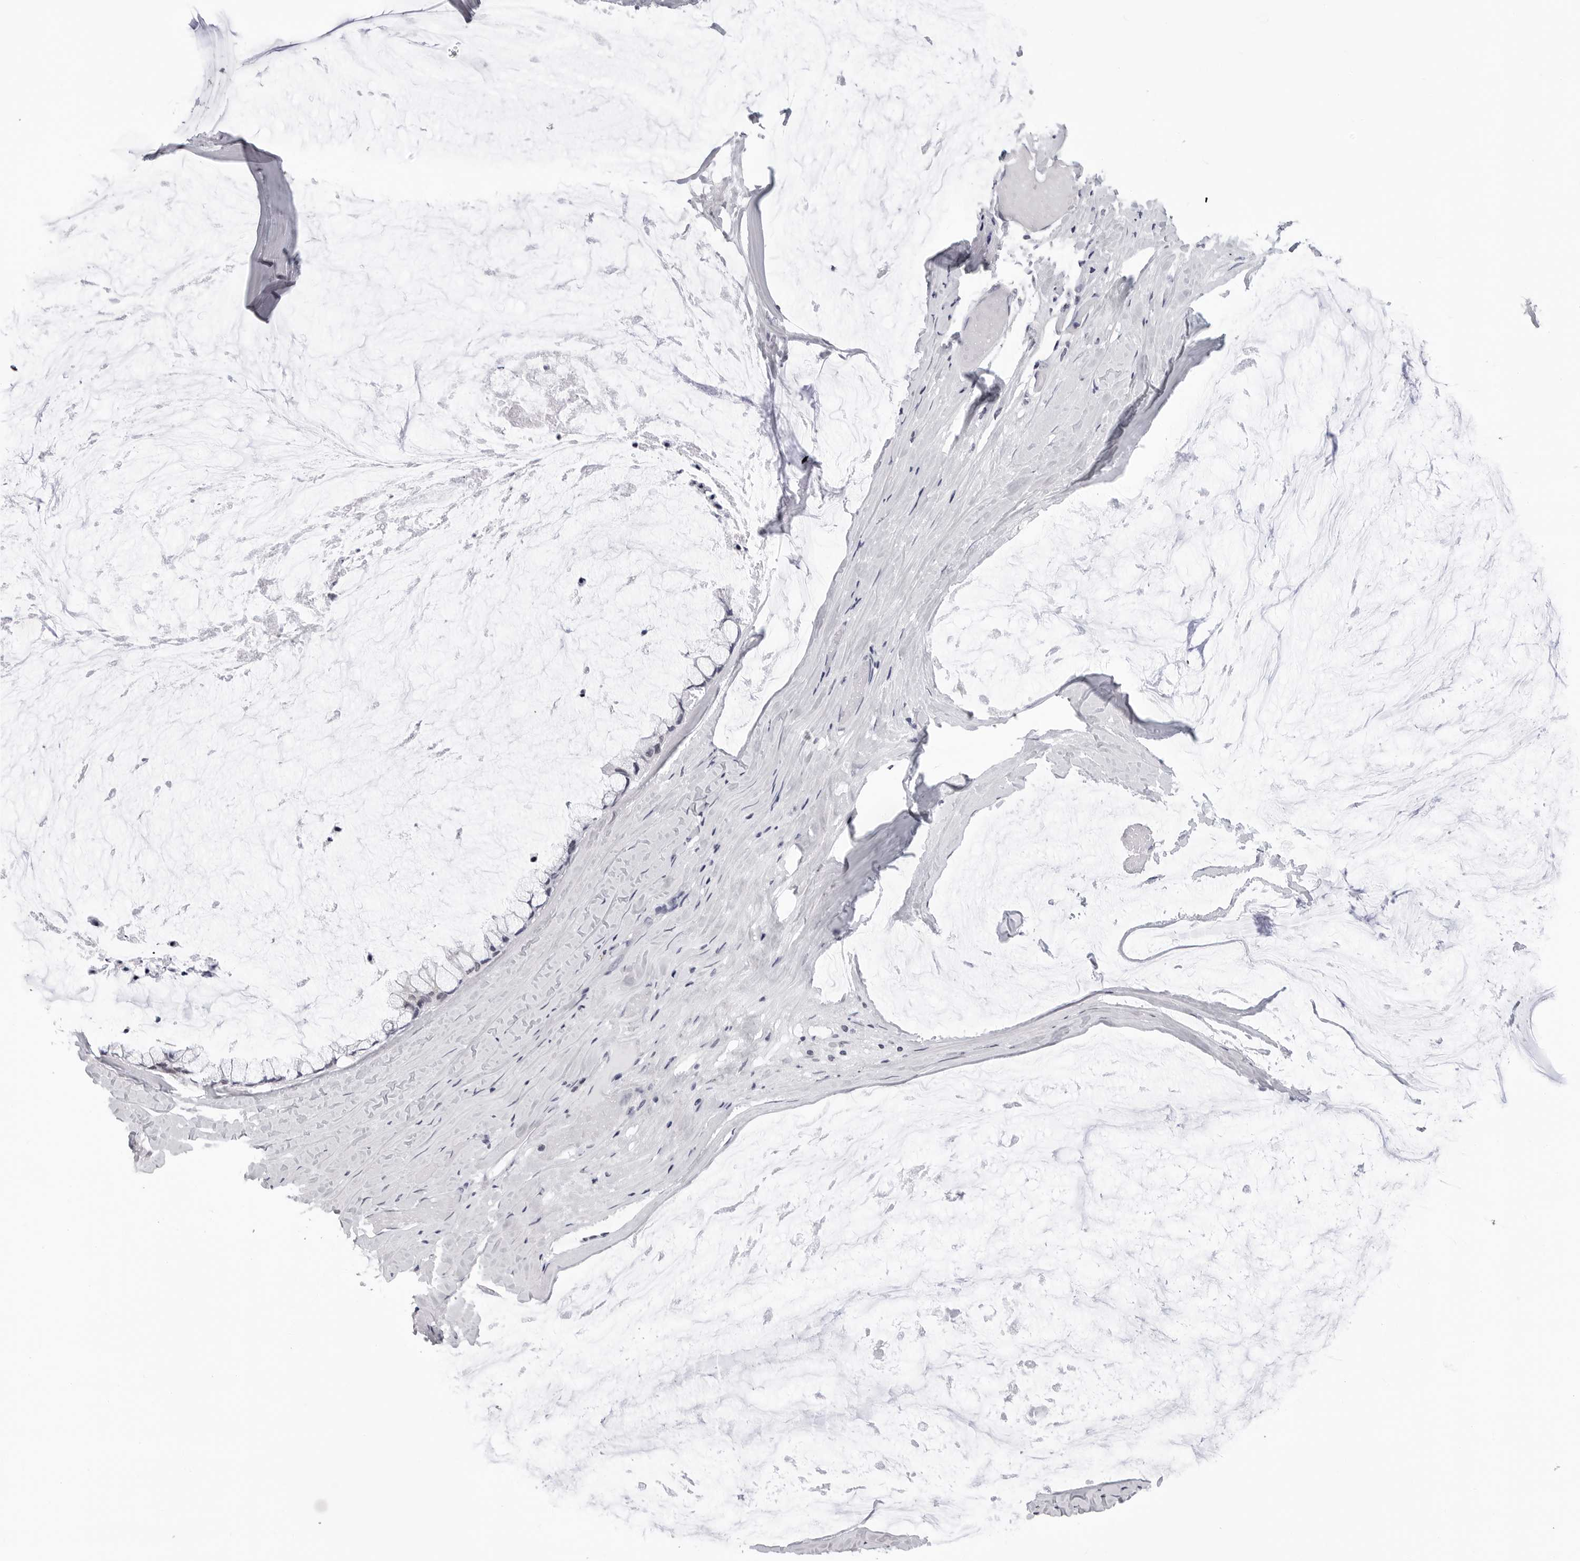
{"staining": {"intensity": "weak", "quantity": "<25%", "location": "nuclear"}, "tissue": "ovarian cancer", "cell_type": "Tumor cells", "image_type": "cancer", "snomed": [{"axis": "morphology", "description": "Cystadenocarcinoma, mucinous, NOS"}, {"axis": "topography", "description": "Ovary"}], "caption": "Mucinous cystadenocarcinoma (ovarian) was stained to show a protein in brown. There is no significant positivity in tumor cells. (DAB immunohistochemistry (IHC), high magnification).", "gene": "GNL2", "patient": {"sex": "female", "age": 39}}